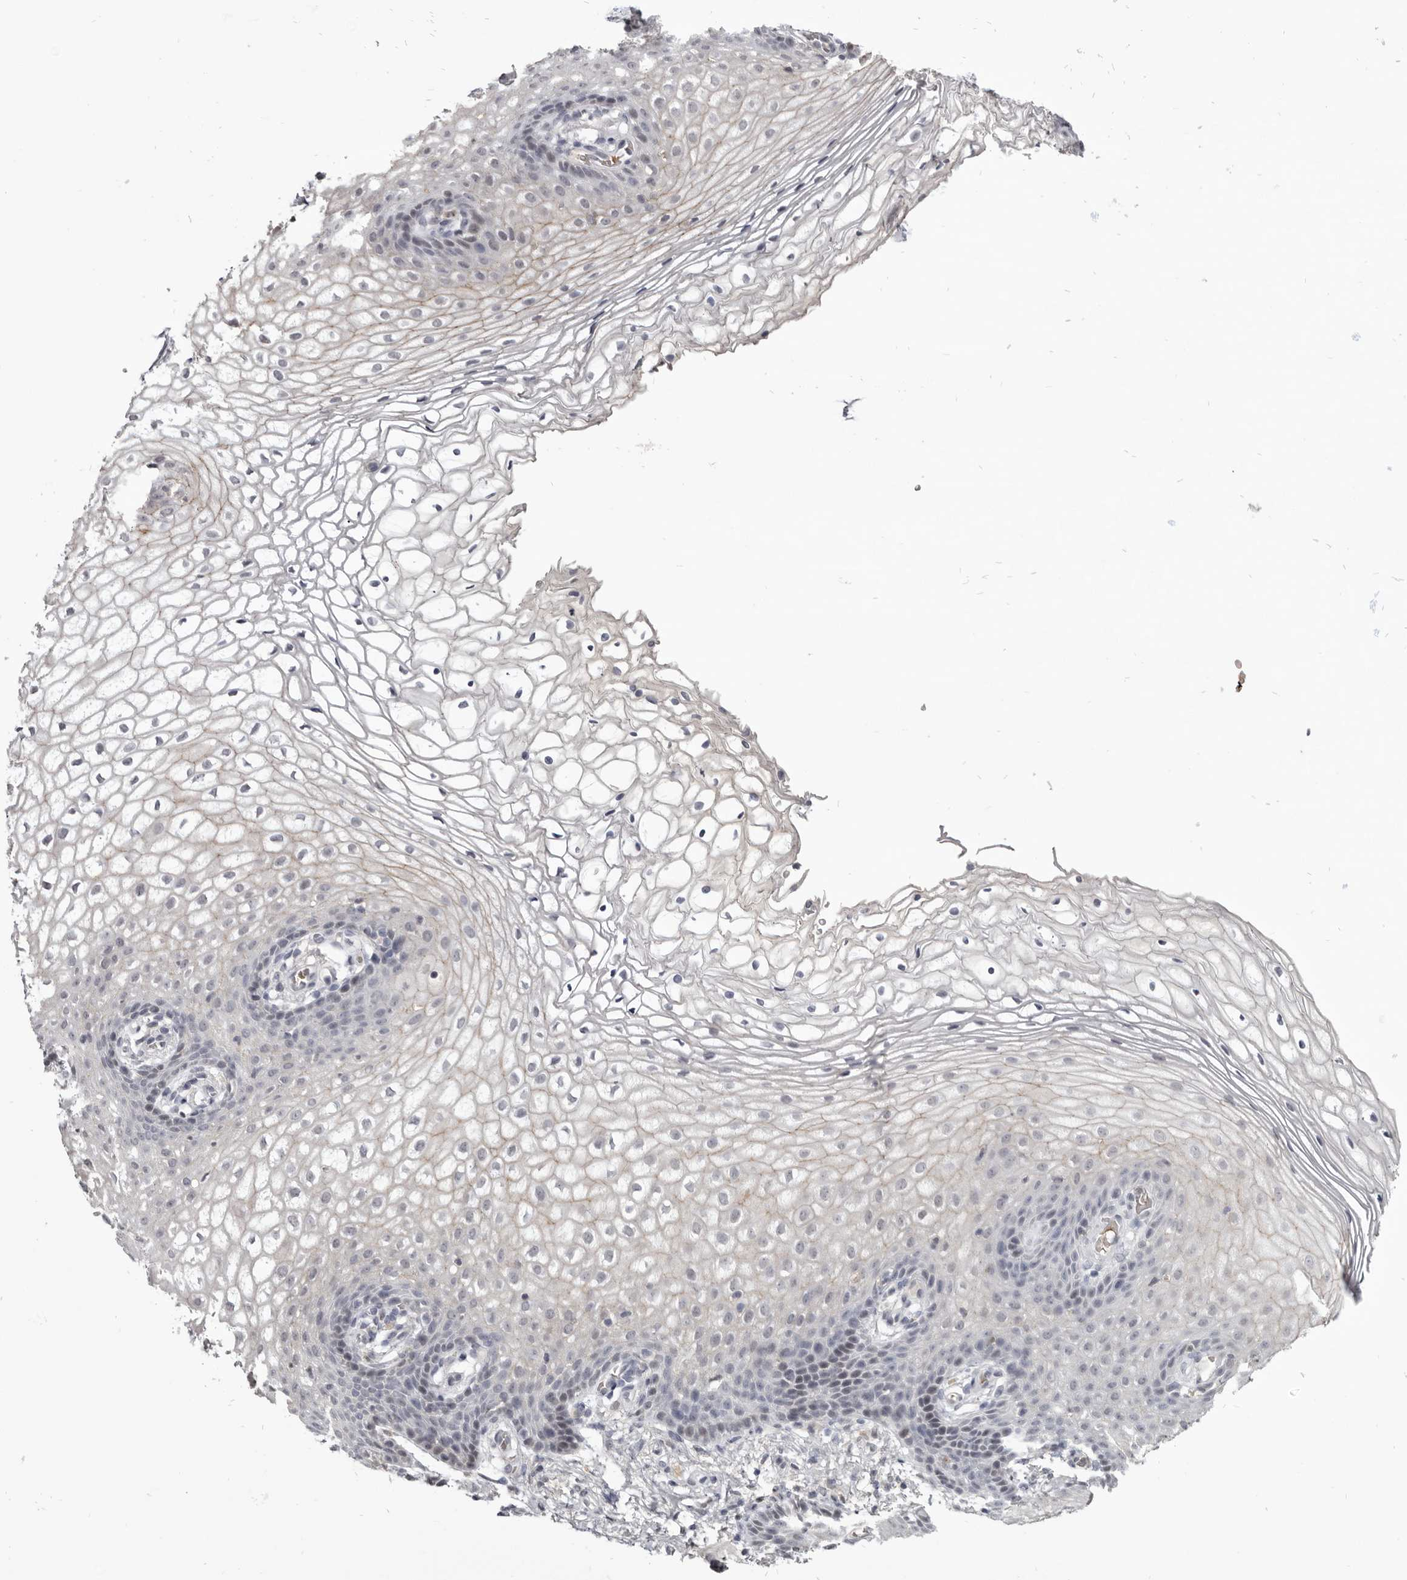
{"staining": {"intensity": "weak", "quantity": "<25%", "location": "cytoplasmic/membranous"}, "tissue": "vagina", "cell_type": "Squamous epithelial cells", "image_type": "normal", "snomed": [{"axis": "morphology", "description": "Normal tissue, NOS"}, {"axis": "topography", "description": "Vagina"}], "caption": "This is an immunohistochemistry (IHC) micrograph of unremarkable vagina. There is no expression in squamous epithelial cells.", "gene": "CGN", "patient": {"sex": "female", "age": 60}}